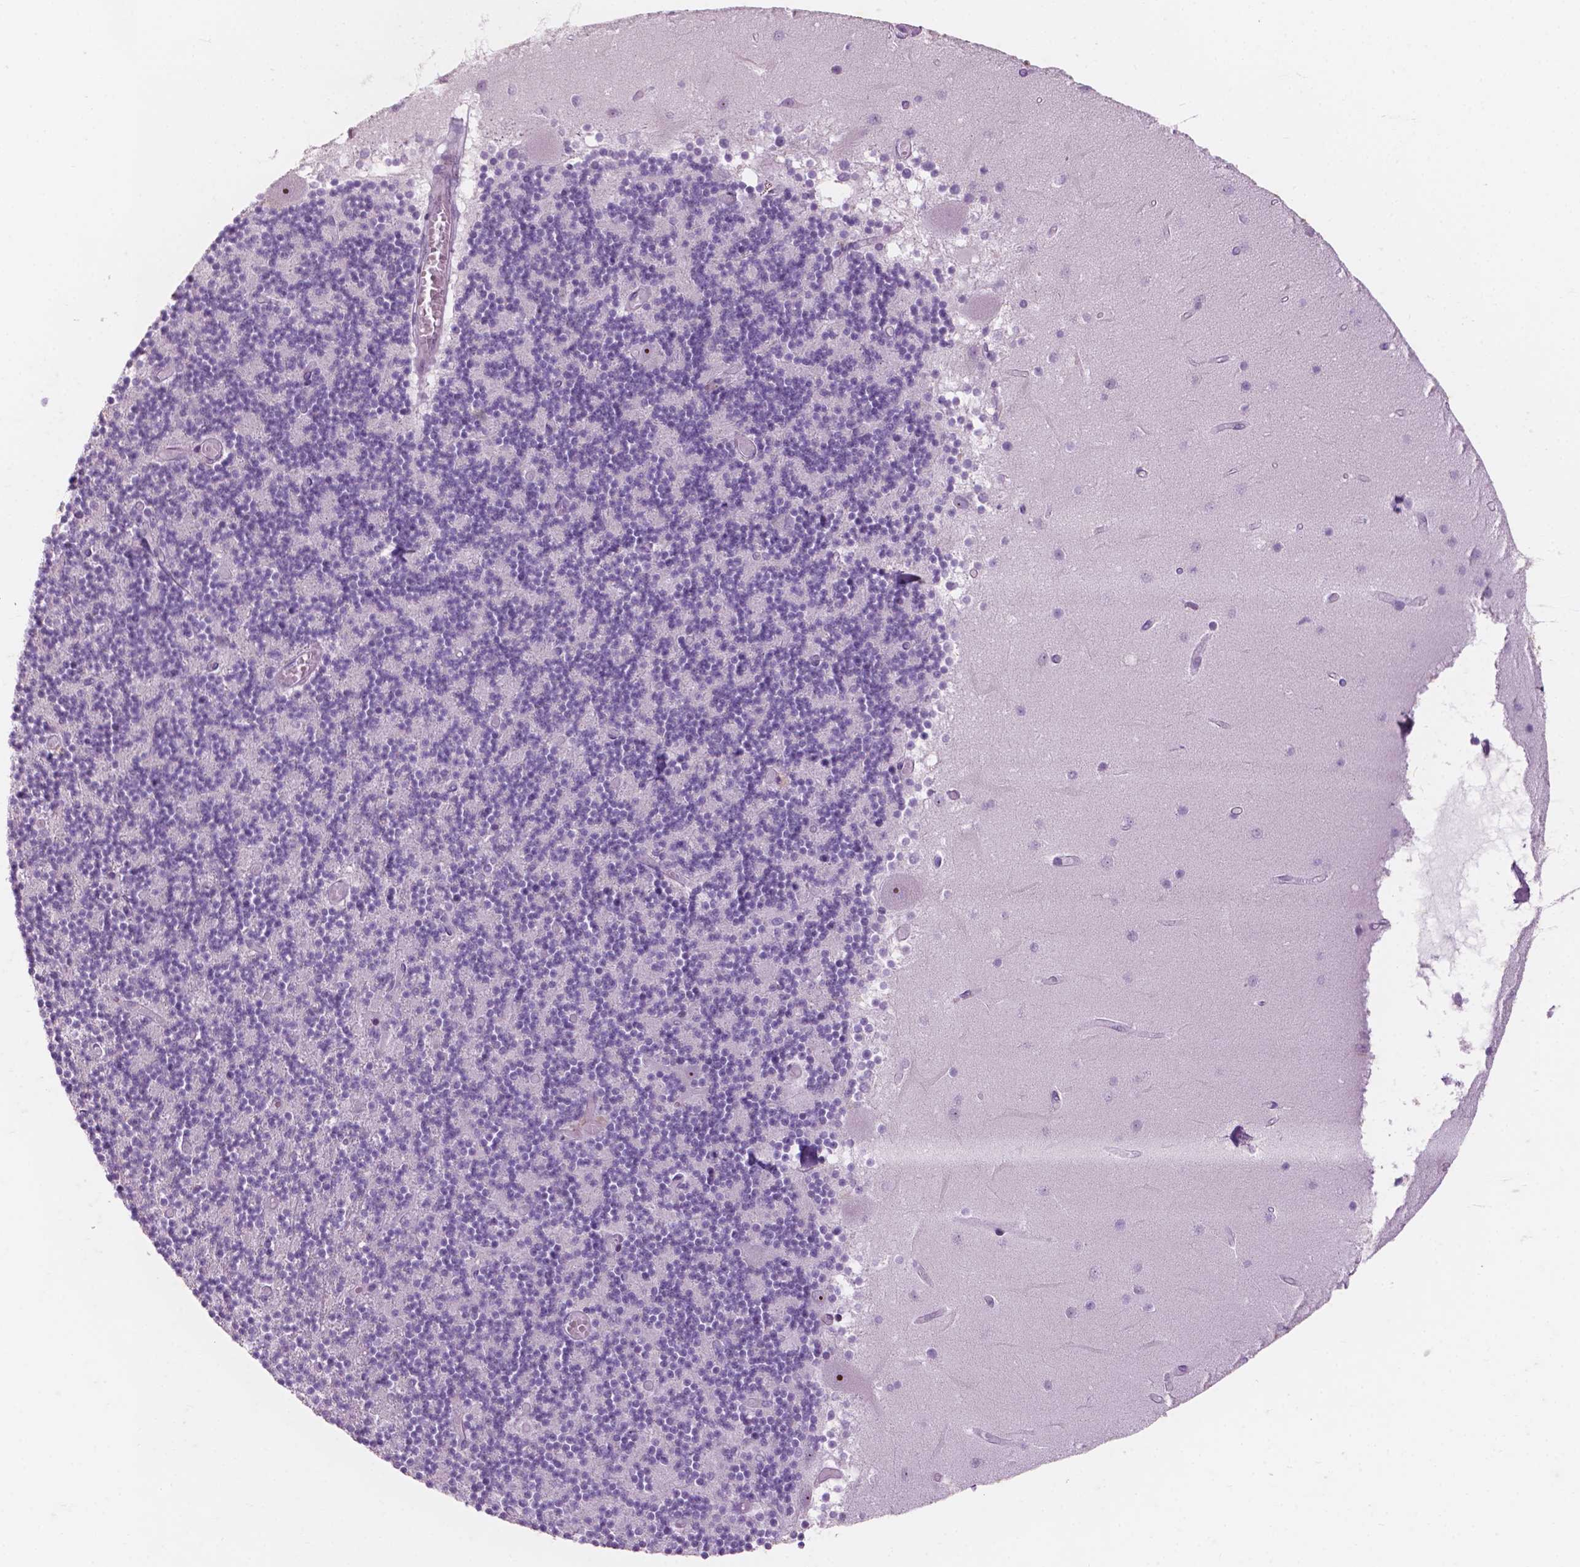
{"staining": {"intensity": "negative", "quantity": "none", "location": "none"}, "tissue": "cerebellum", "cell_type": "Cells in granular layer", "image_type": "normal", "snomed": [{"axis": "morphology", "description": "Normal tissue, NOS"}, {"axis": "topography", "description": "Cerebellum"}], "caption": "DAB (3,3'-diaminobenzidine) immunohistochemical staining of unremarkable cerebellum exhibits no significant staining in cells in granular layer.", "gene": "ZNF853", "patient": {"sex": "female", "age": 28}}